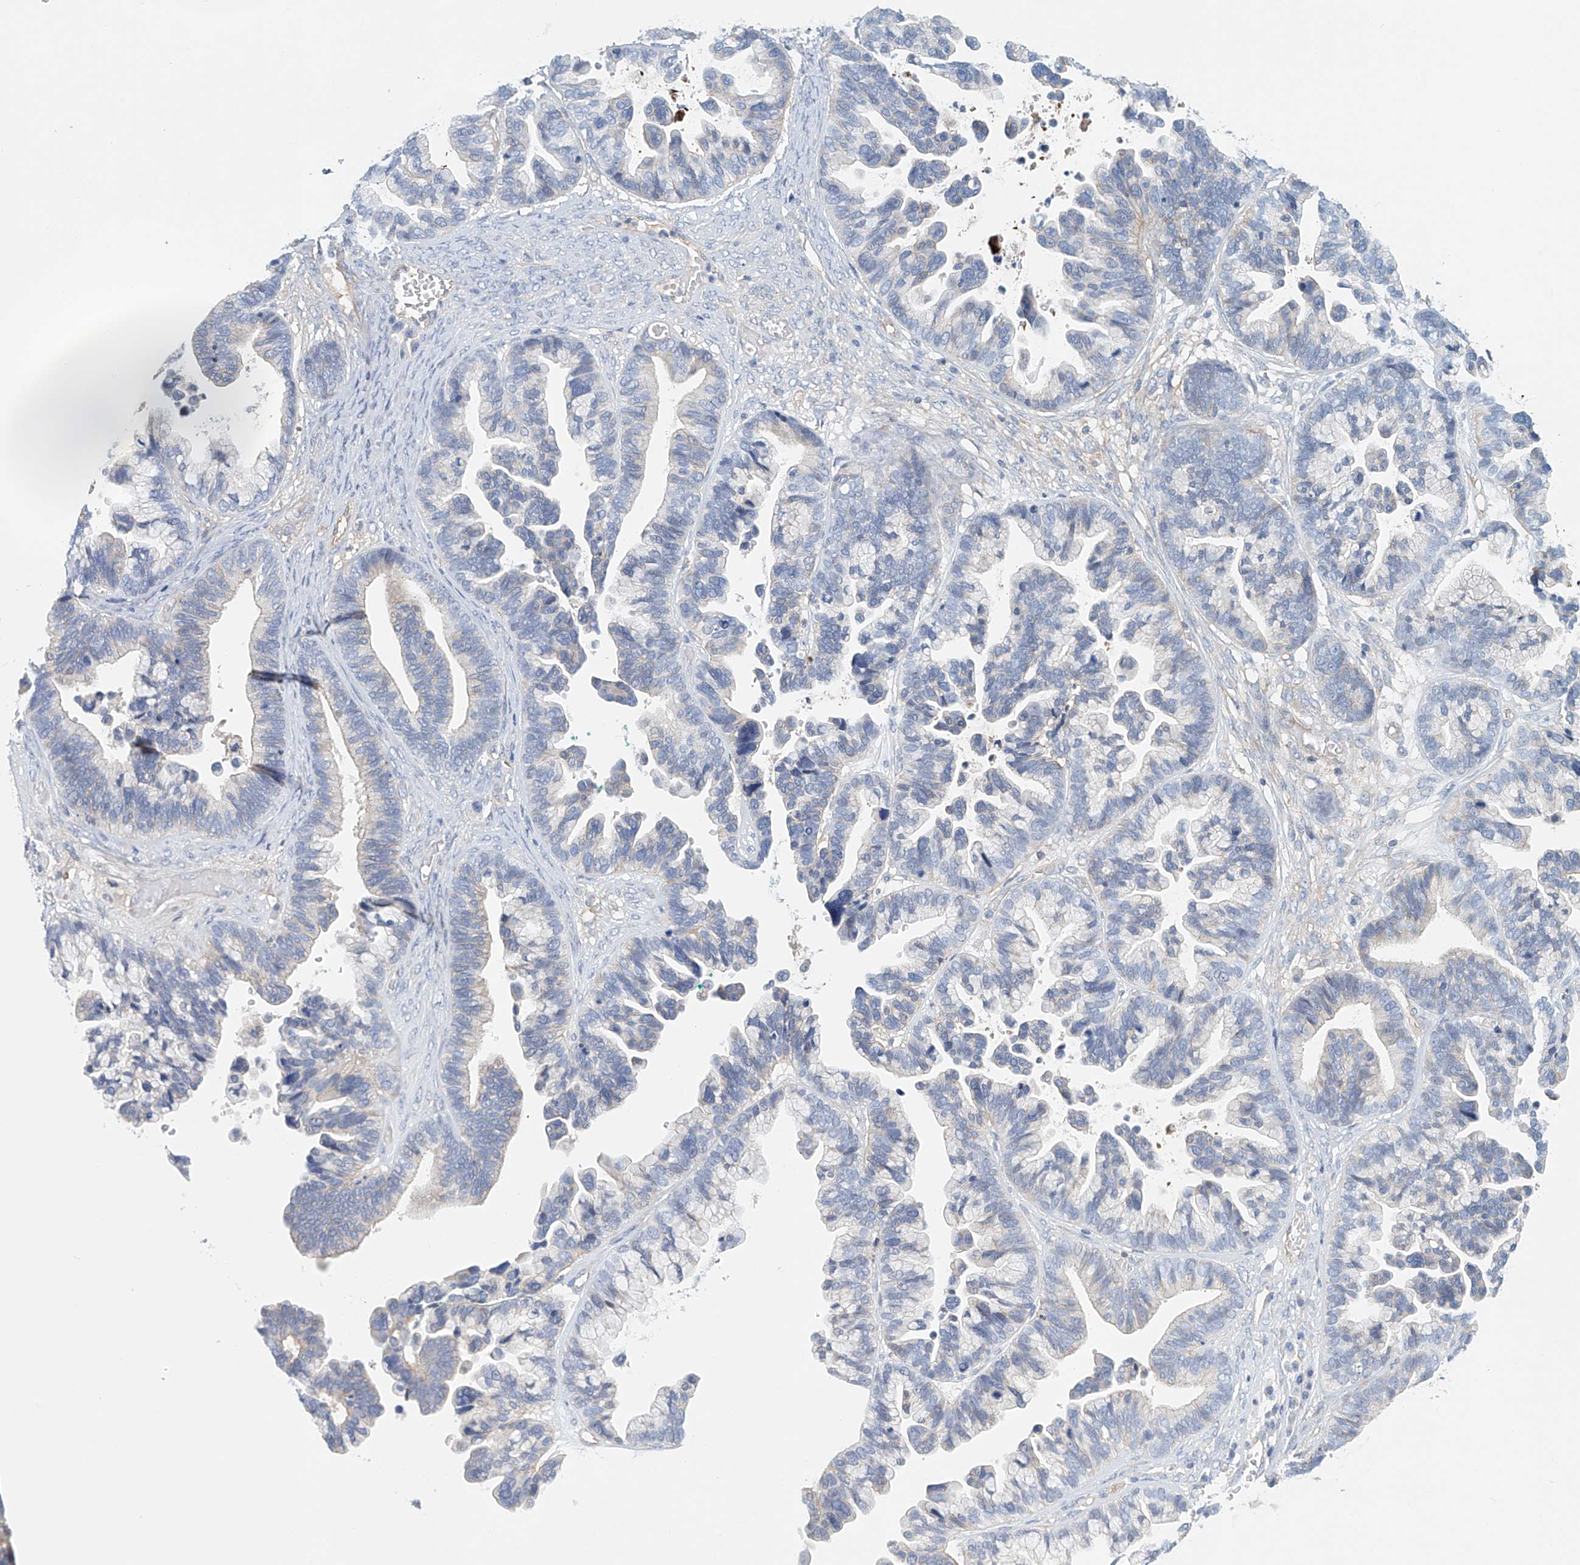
{"staining": {"intensity": "negative", "quantity": "none", "location": "none"}, "tissue": "ovarian cancer", "cell_type": "Tumor cells", "image_type": "cancer", "snomed": [{"axis": "morphology", "description": "Cystadenocarcinoma, serous, NOS"}, {"axis": "topography", "description": "Ovary"}], "caption": "Immunohistochemistry (IHC) micrograph of human ovarian cancer (serous cystadenocarcinoma) stained for a protein (brown), which shows no staining in tumor cells.", "gene": "FRYL", "patient": {"sex": "female", "age": 56}}